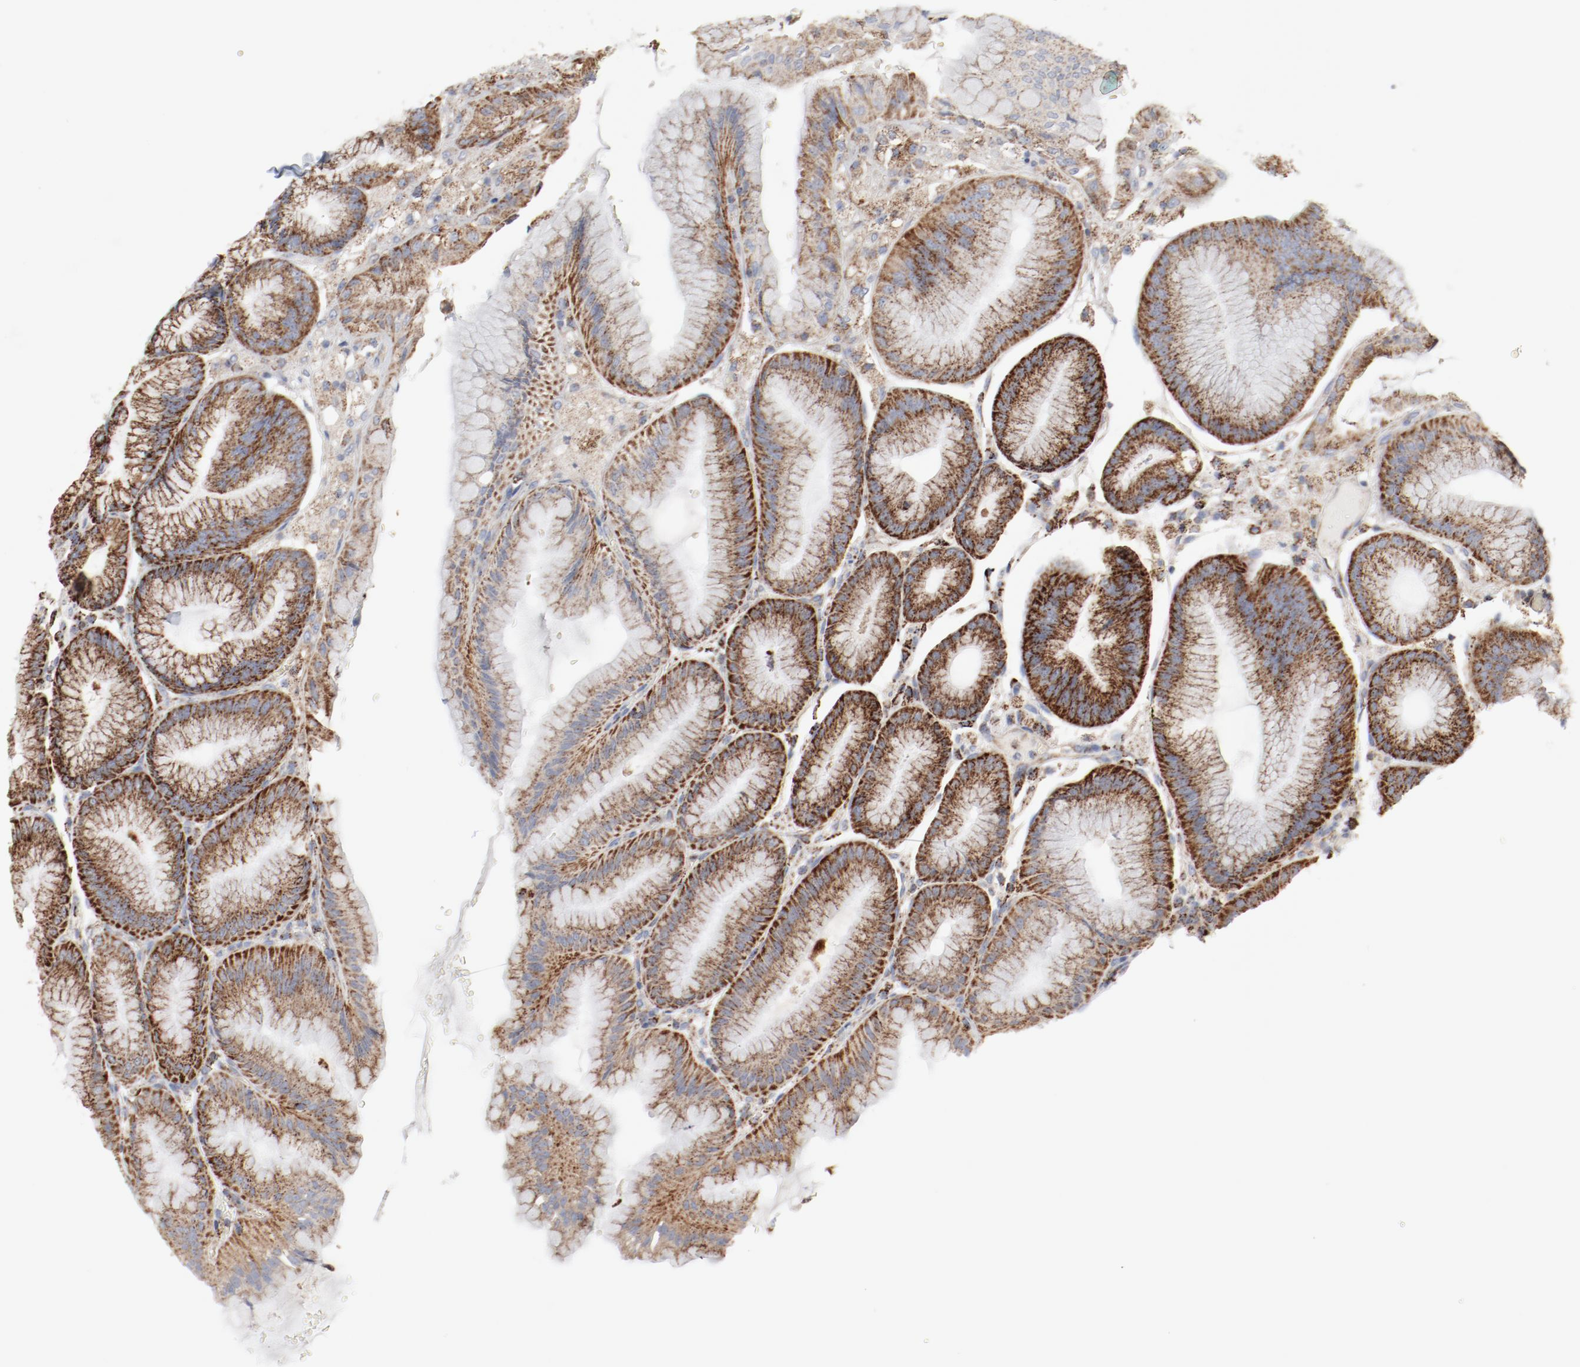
{"staining": {"intensity": "strong", "quantity": ">75%", "location": "cytoplasmic/membranous"}, "tissue": "stomach", "cell_type": "Glandular cells", "image_type": "normal", "snomed": [{"axis": "morphology", "description": "Normal tissue, NOS"}, {"axis": "topography", "description": "Stomach, lower"}], "caption": "Protein expression analysis of unremarkable stomach reveals strong cytoplasmic/membranous expression in approximately >75% of glandular cells. (Brightfield microscopy of DAB IHC at high magnification).", "gene": "SETD3", "patient": {"sex": "male", "age": 71}}